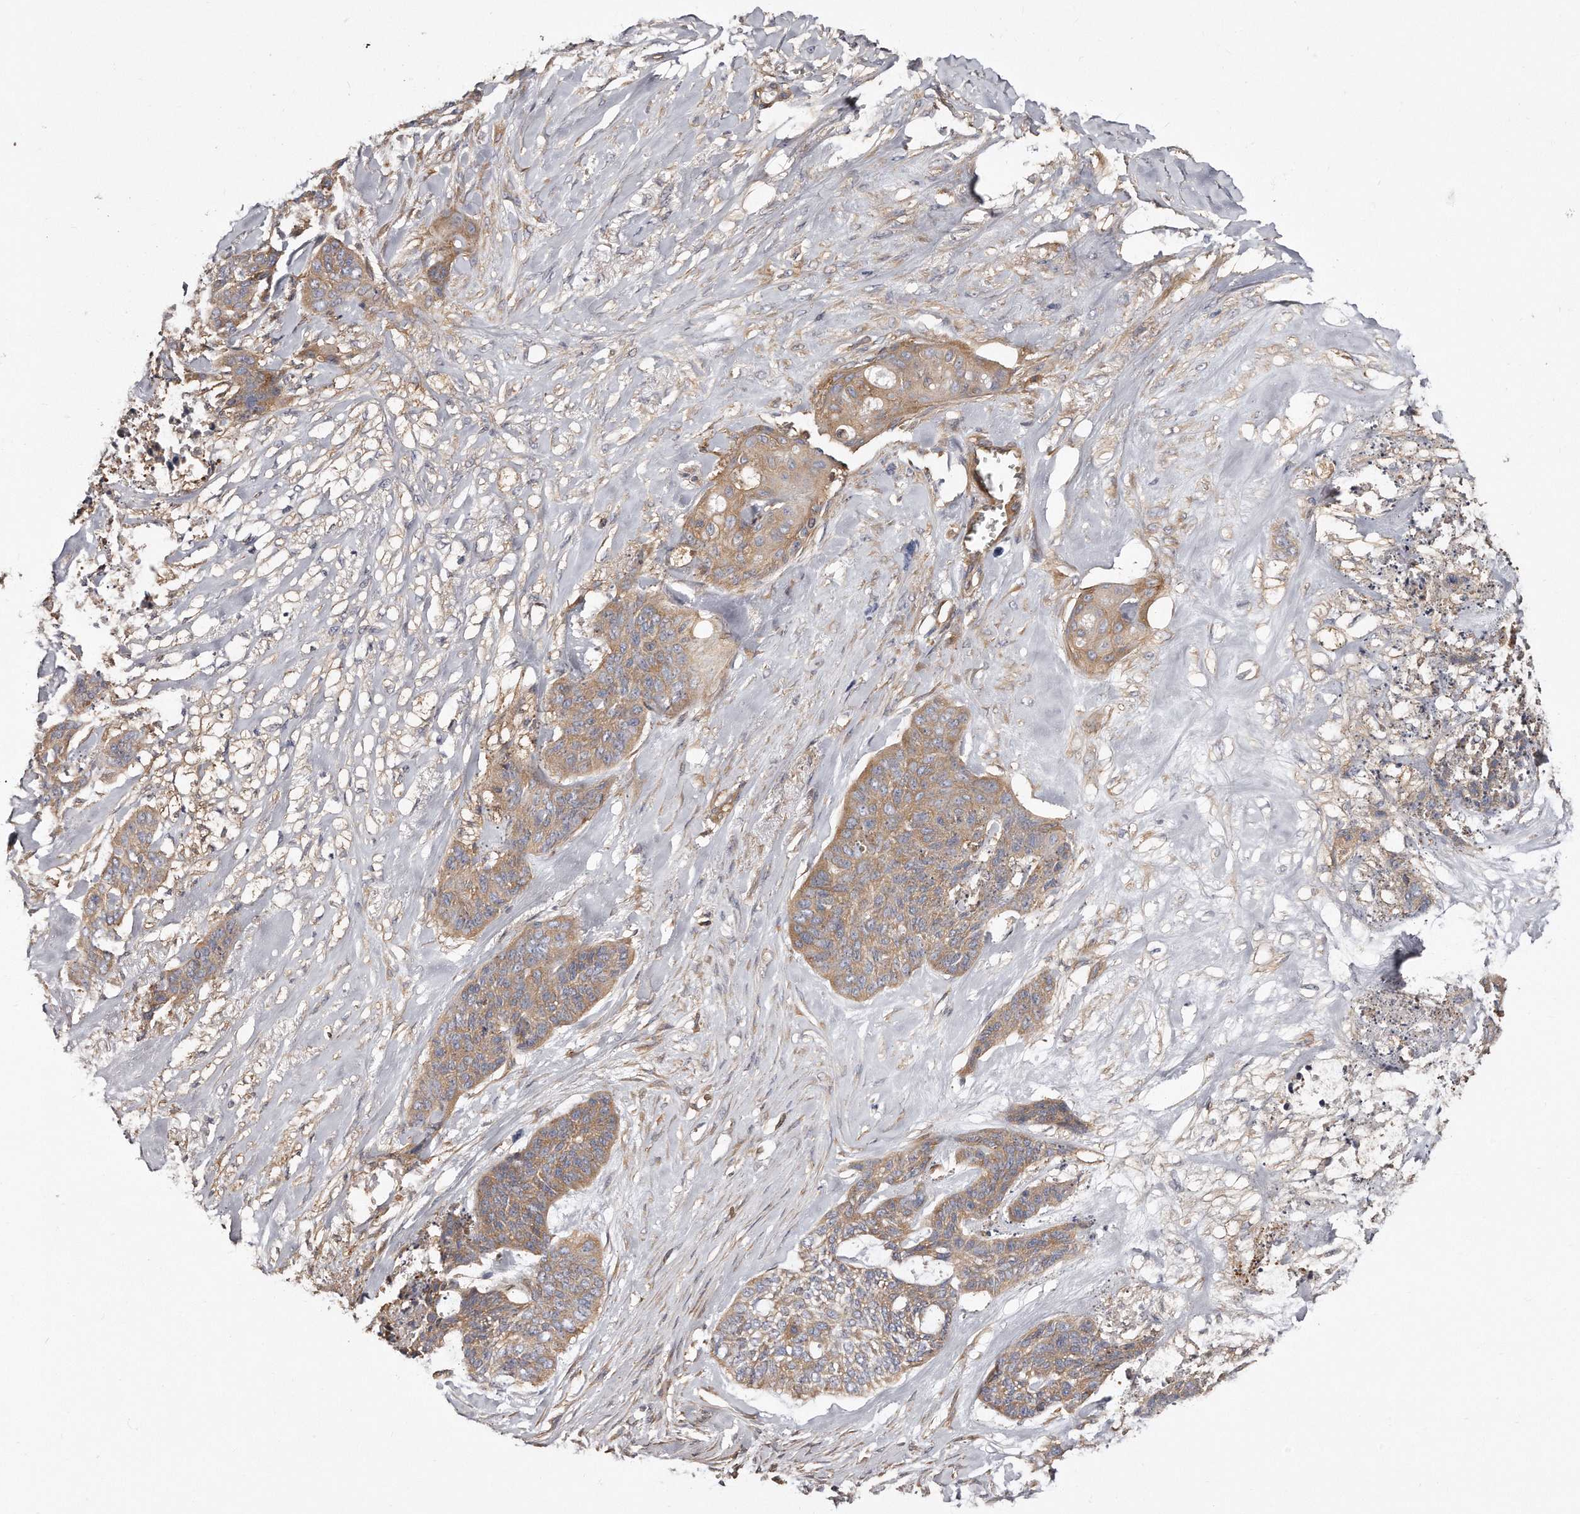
{"staining": {"intensity": "weak", "quantity": "25%-75%", "location": "cytoplasmic/membranous"}, "tissue": "skin cancer", "cell_type": "Tumor cells", "image_type": "cancer", "snomed": [{"axis": "morphology", "description": "Basal cell carcinoma"}, {"axis": "topography", "description": "Skin"}], "caption": "Skin cancer tissue demonstrates weak cytoplasmic/membranous positivity in approximately 25%-75% of tumor cells, visualized by immunohistochemistry.", "gene": "CAP1", "patient": {"sex": "female", "age": 64}}